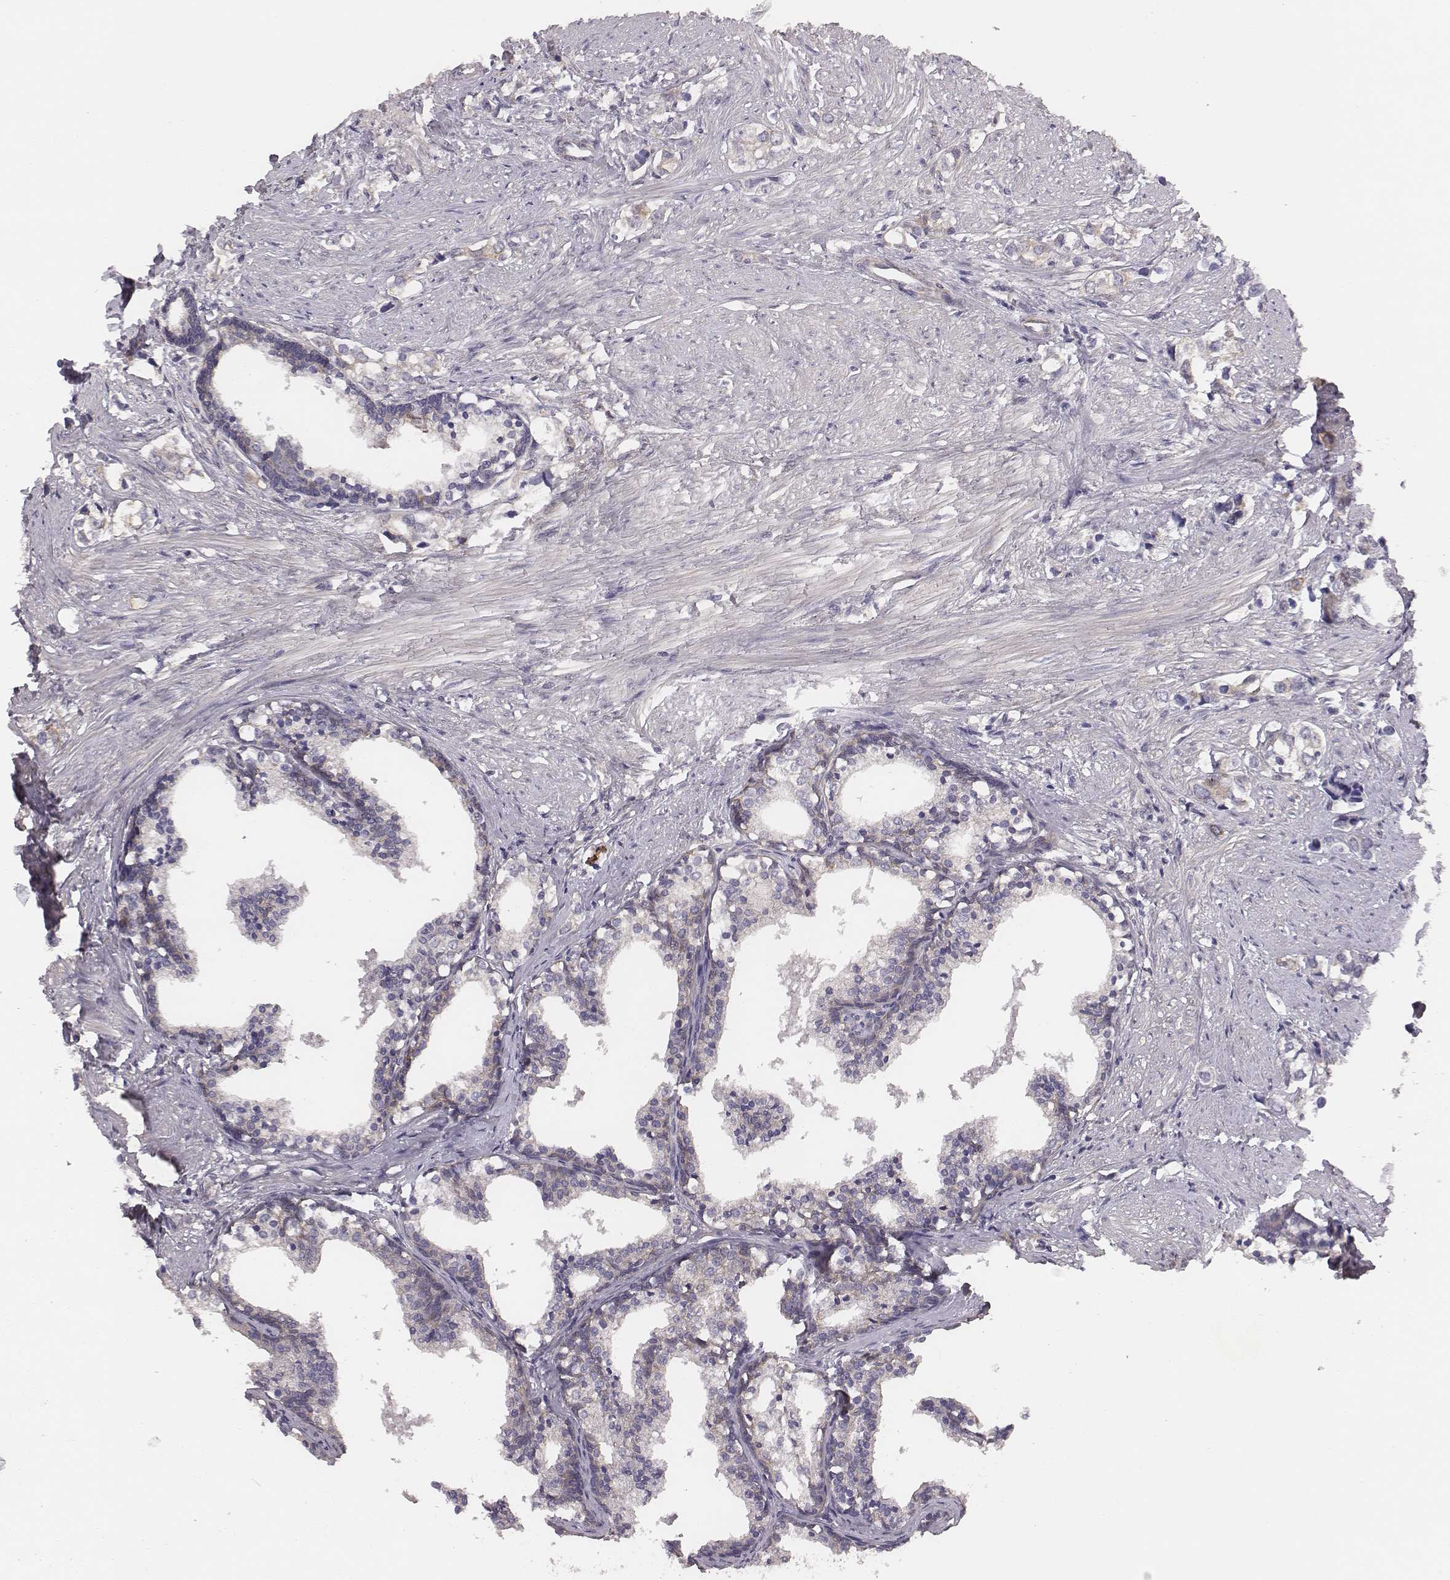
{"staining": {"intensity": "negative", "quantity": "none", "location": "none"}, "tissue": "prostate cancer", "cell_type": "Tumor cells", "image_type": "cancer", "snomed": [{"axis": "morphology", "description": "Adenocarcinoma, NOS"}, {"axis": "topography", "description": "Prostate and seminal vesicle, NOS"}], "caption": "IHC image of prostate cancer stained for a protein (brown), which exhibits no expression in tumor cells.", "gene": "SCARF1", "patient": {"sex": "male", "age": 63}}